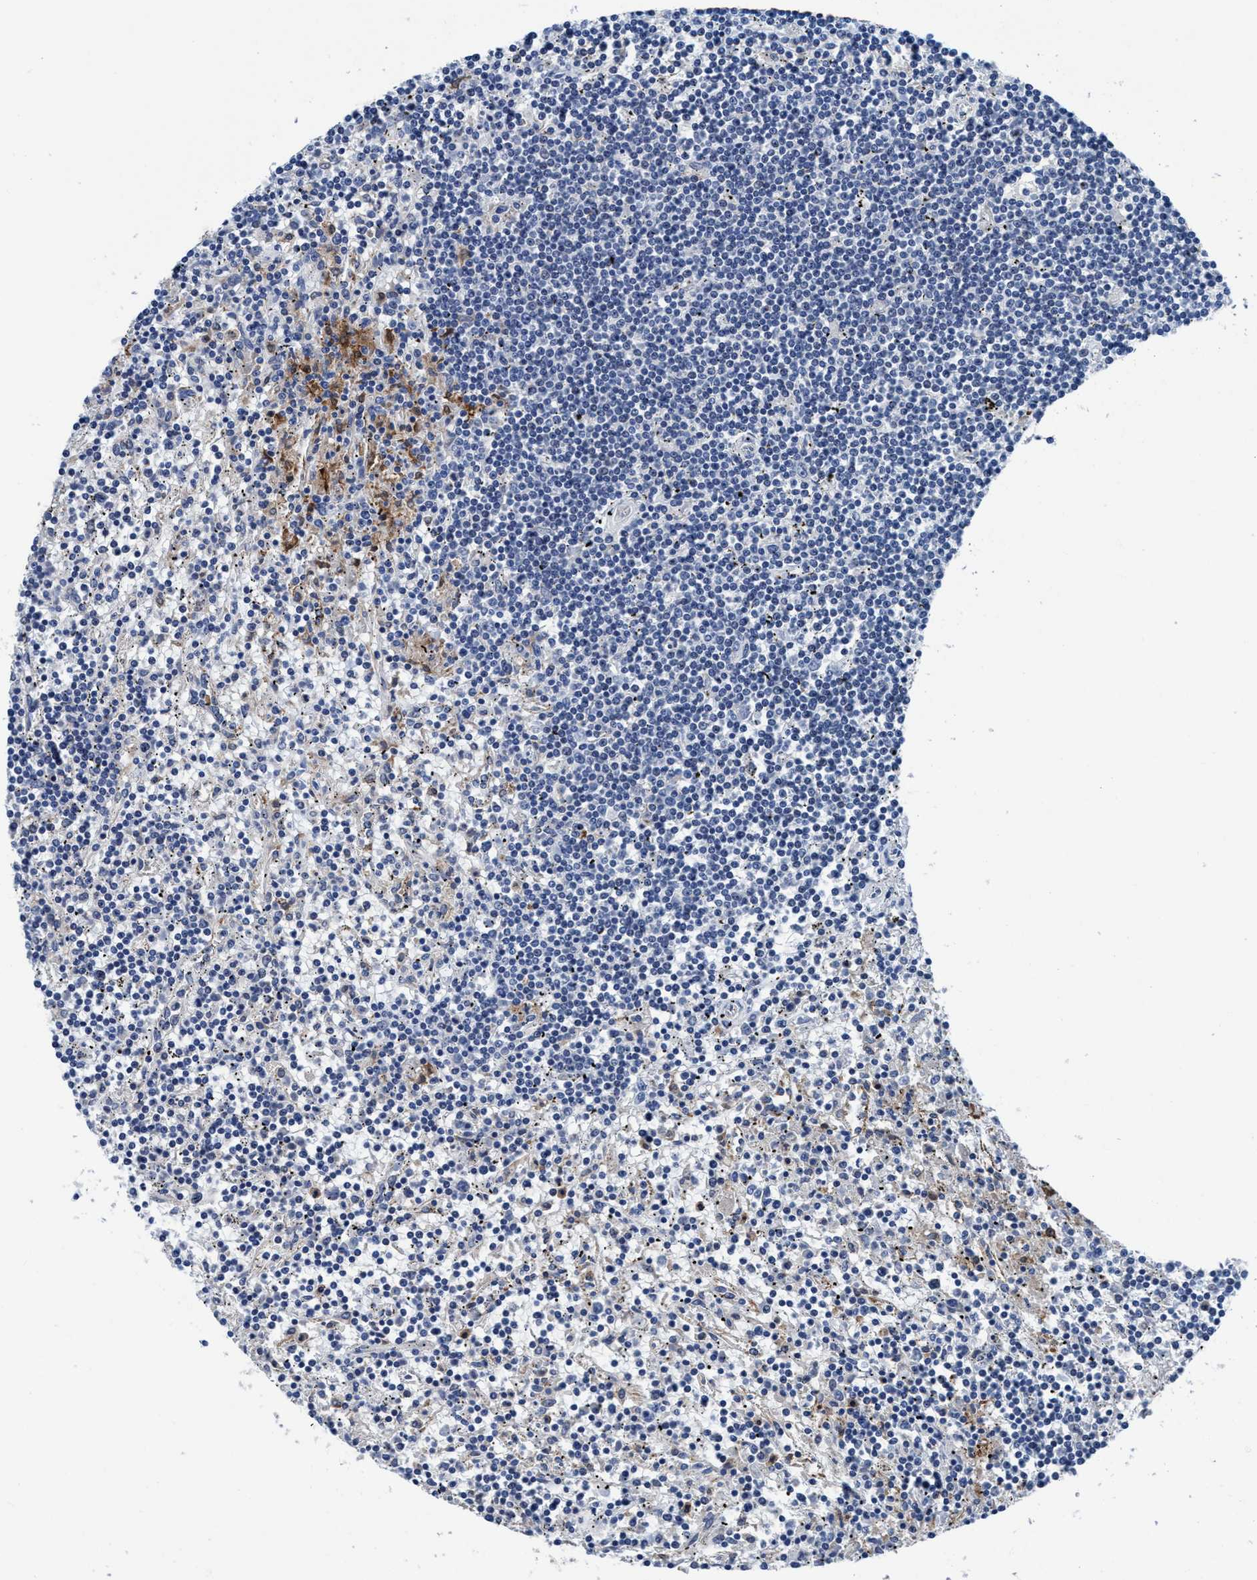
{"staining": {"intensity": "negative", "quantity": "none", "location": "none"}, "tissue": "lymphoma", "cell_type": "Tumor cells", "image_type": "cancer", "snomed": [{"axis": "morphology", "description": "Malignant lymphoma, non-Hodgkin's type, Low grade"}, {"axis": "topography", "description": "Spleen"}], "caption": "IHC image of low-grade malignant lymphoma, non-Hodgkin's type stained for a protein (brown), which displays no staining in tumor cells.", "gene": "TMEM94", "patient": {"sex": "male", "age": 76}}